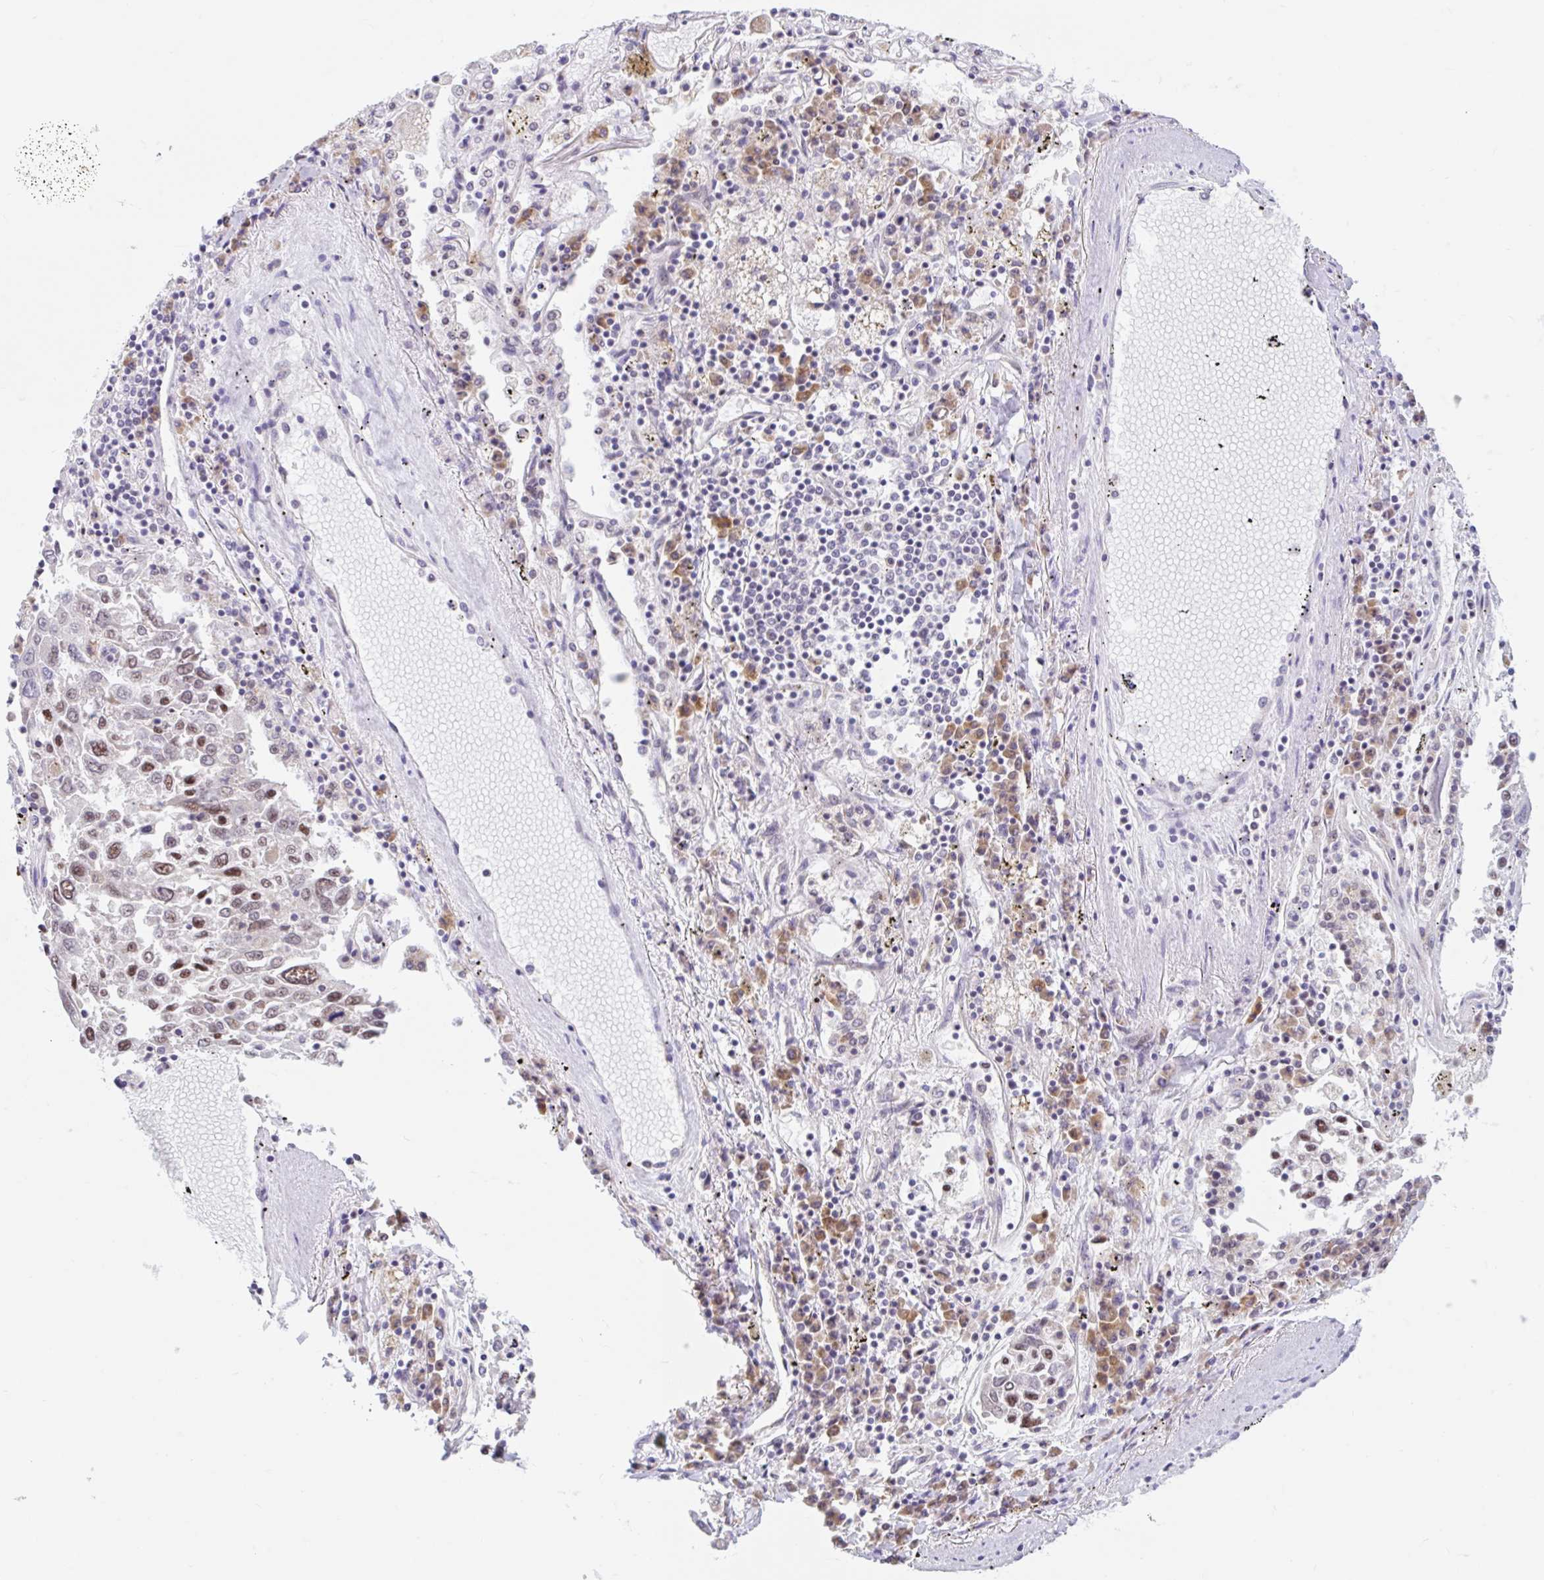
{"staining": {"intensity": "negative", "quantity": "none", "location": "none"}, "tissue": "lung cancer", "cell_type": "Tumor cells", "image_type": "cancer", "snomed": [{"axis": "morphology", "description": "Squamous cell carcinoma, NOS"}, {"axis": "topography", "description": "Lung"}], "caption": "Tumor cells show no significant protein staining in lung squamous cell carcinoma. (DAB immunohistochemistry (IHC) visualized using brightfield microscopy, high magnification).", "gene": "SRSF10", "patient": {"sex": "male", "age": 65}}